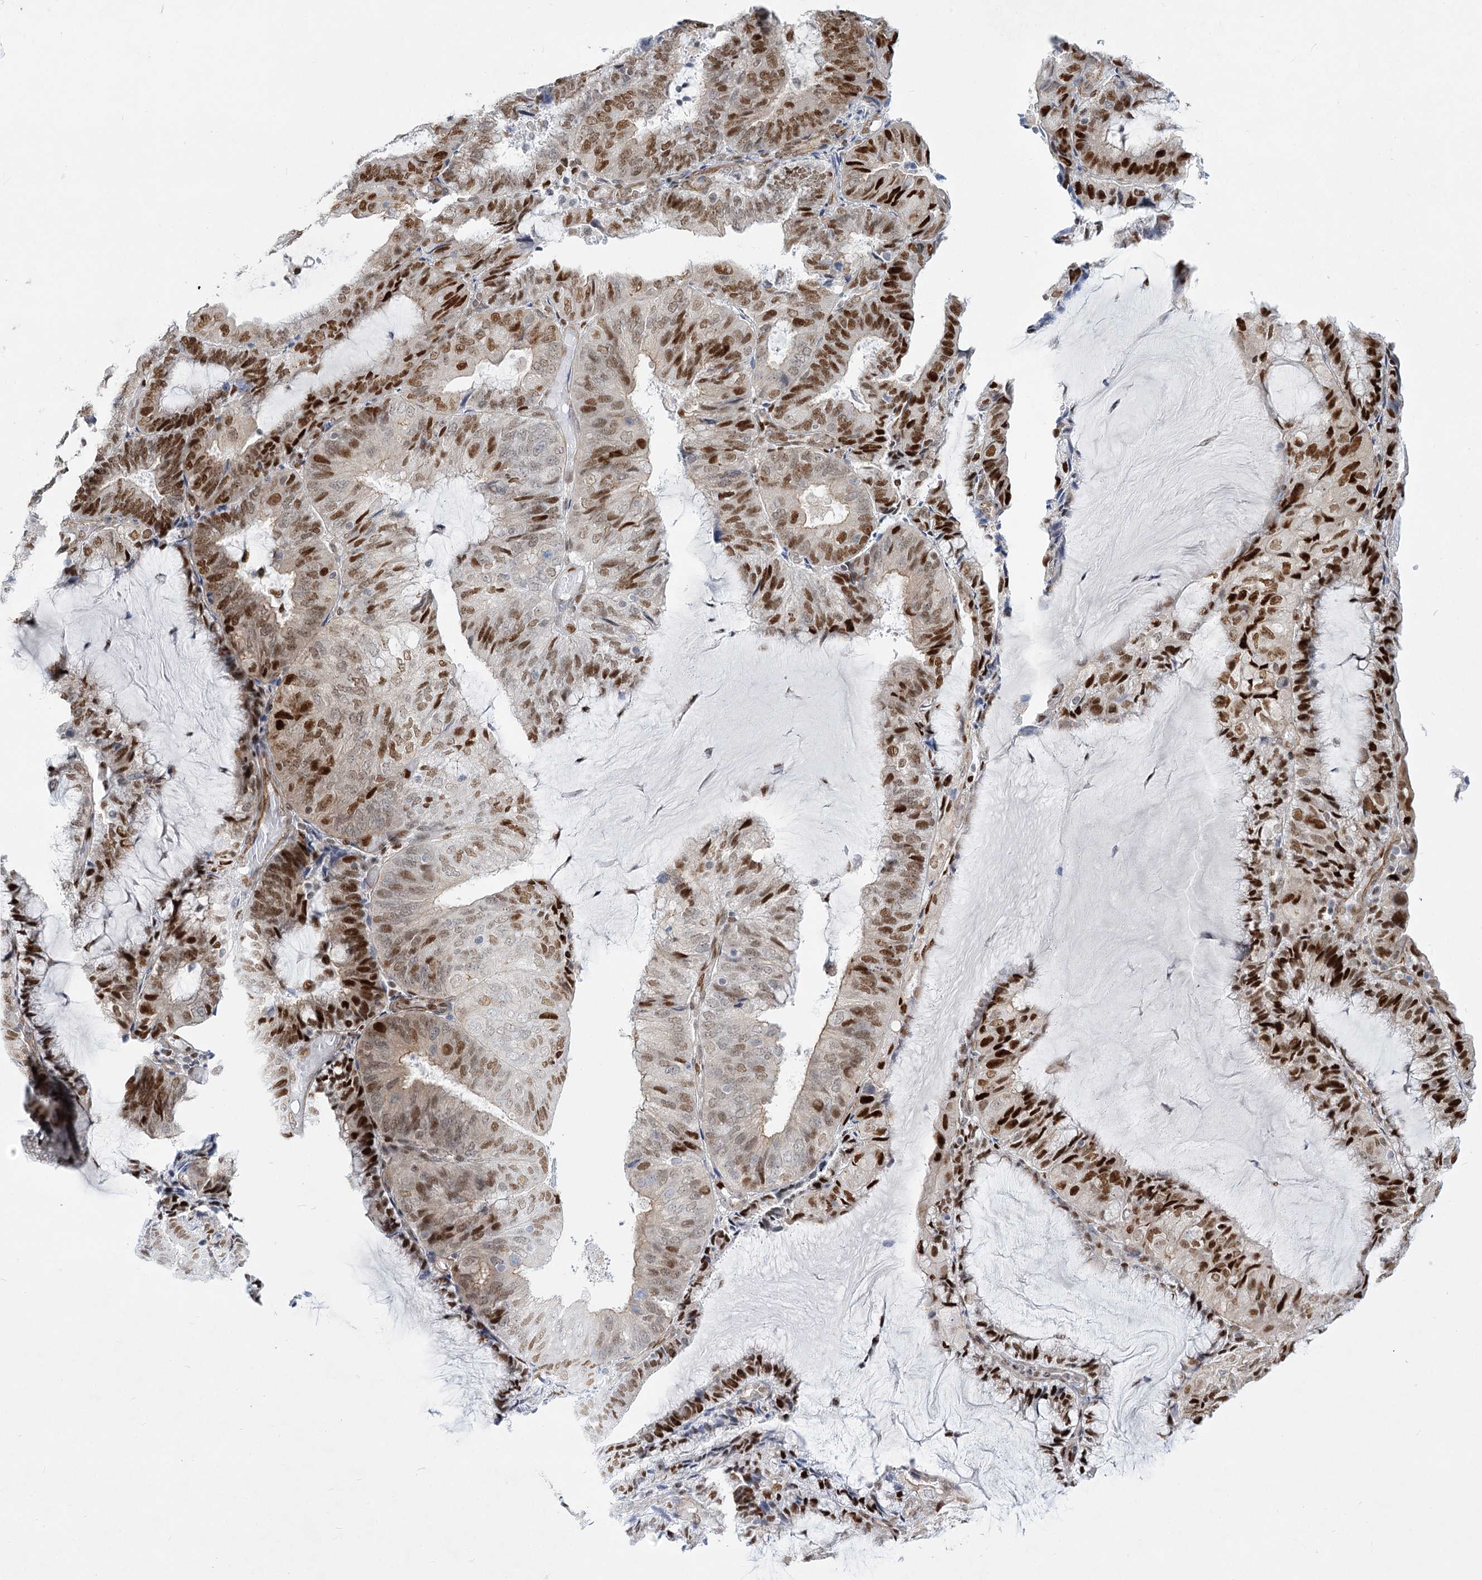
{"staining": {"intensity": "moderate", "quantity": ">75%", "location": "nuclear"}, "tissue": "endometrial cancer", "cell_type": "Tumor cells", "image_type": "cancer", "snomed": [{"axis": "morphology", "description": "Adenocarcinoma, NOS"}, {"axis": "topography", "description": "Endometrium"}], "caption": "Adenocarcinoma (endometrial) stained with immunohistochemistry shows moderate nuclear staining in approximately >75% of tumor cells.", "gene": "ARSI", "patient": {"sex": "female", "age": 81}}